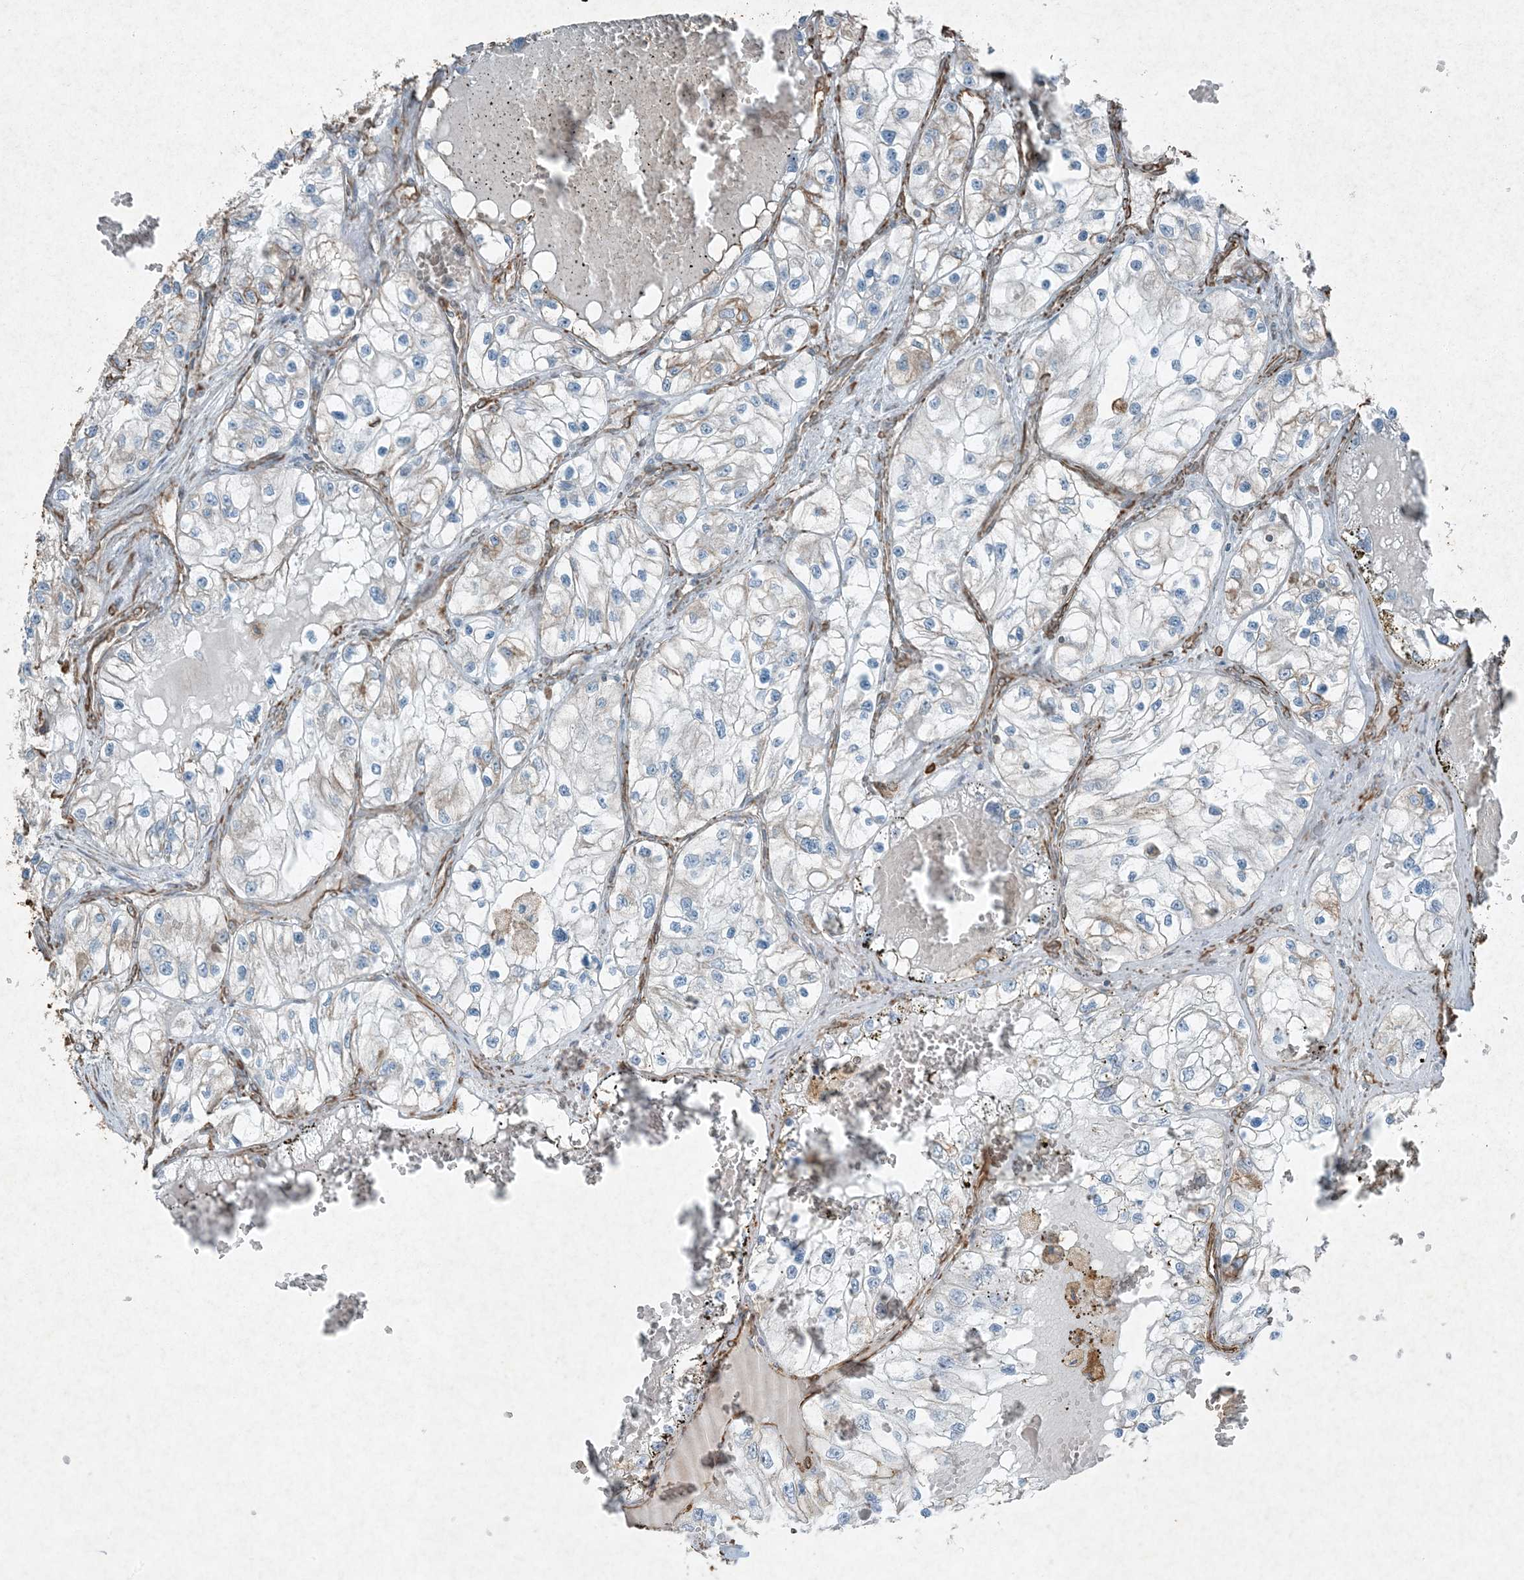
{"staining": {"intensity": "negative", "quantity": "none", "location": "none"}, "tissue": "renal cancer", "cell_type": "Tumor cells", "image_type": "cancer", "snomed": [{"axis": "morphology", "description": "Adenocarcinoma, NOS"}, {"axis": "topography", "description": "Kidney"}], "caption": "The photomicrograph exhibits no significant positivity in tumor cells of renal cancer.", "gene": "RYK", "patient": {"sex": "female", "age": 57}}